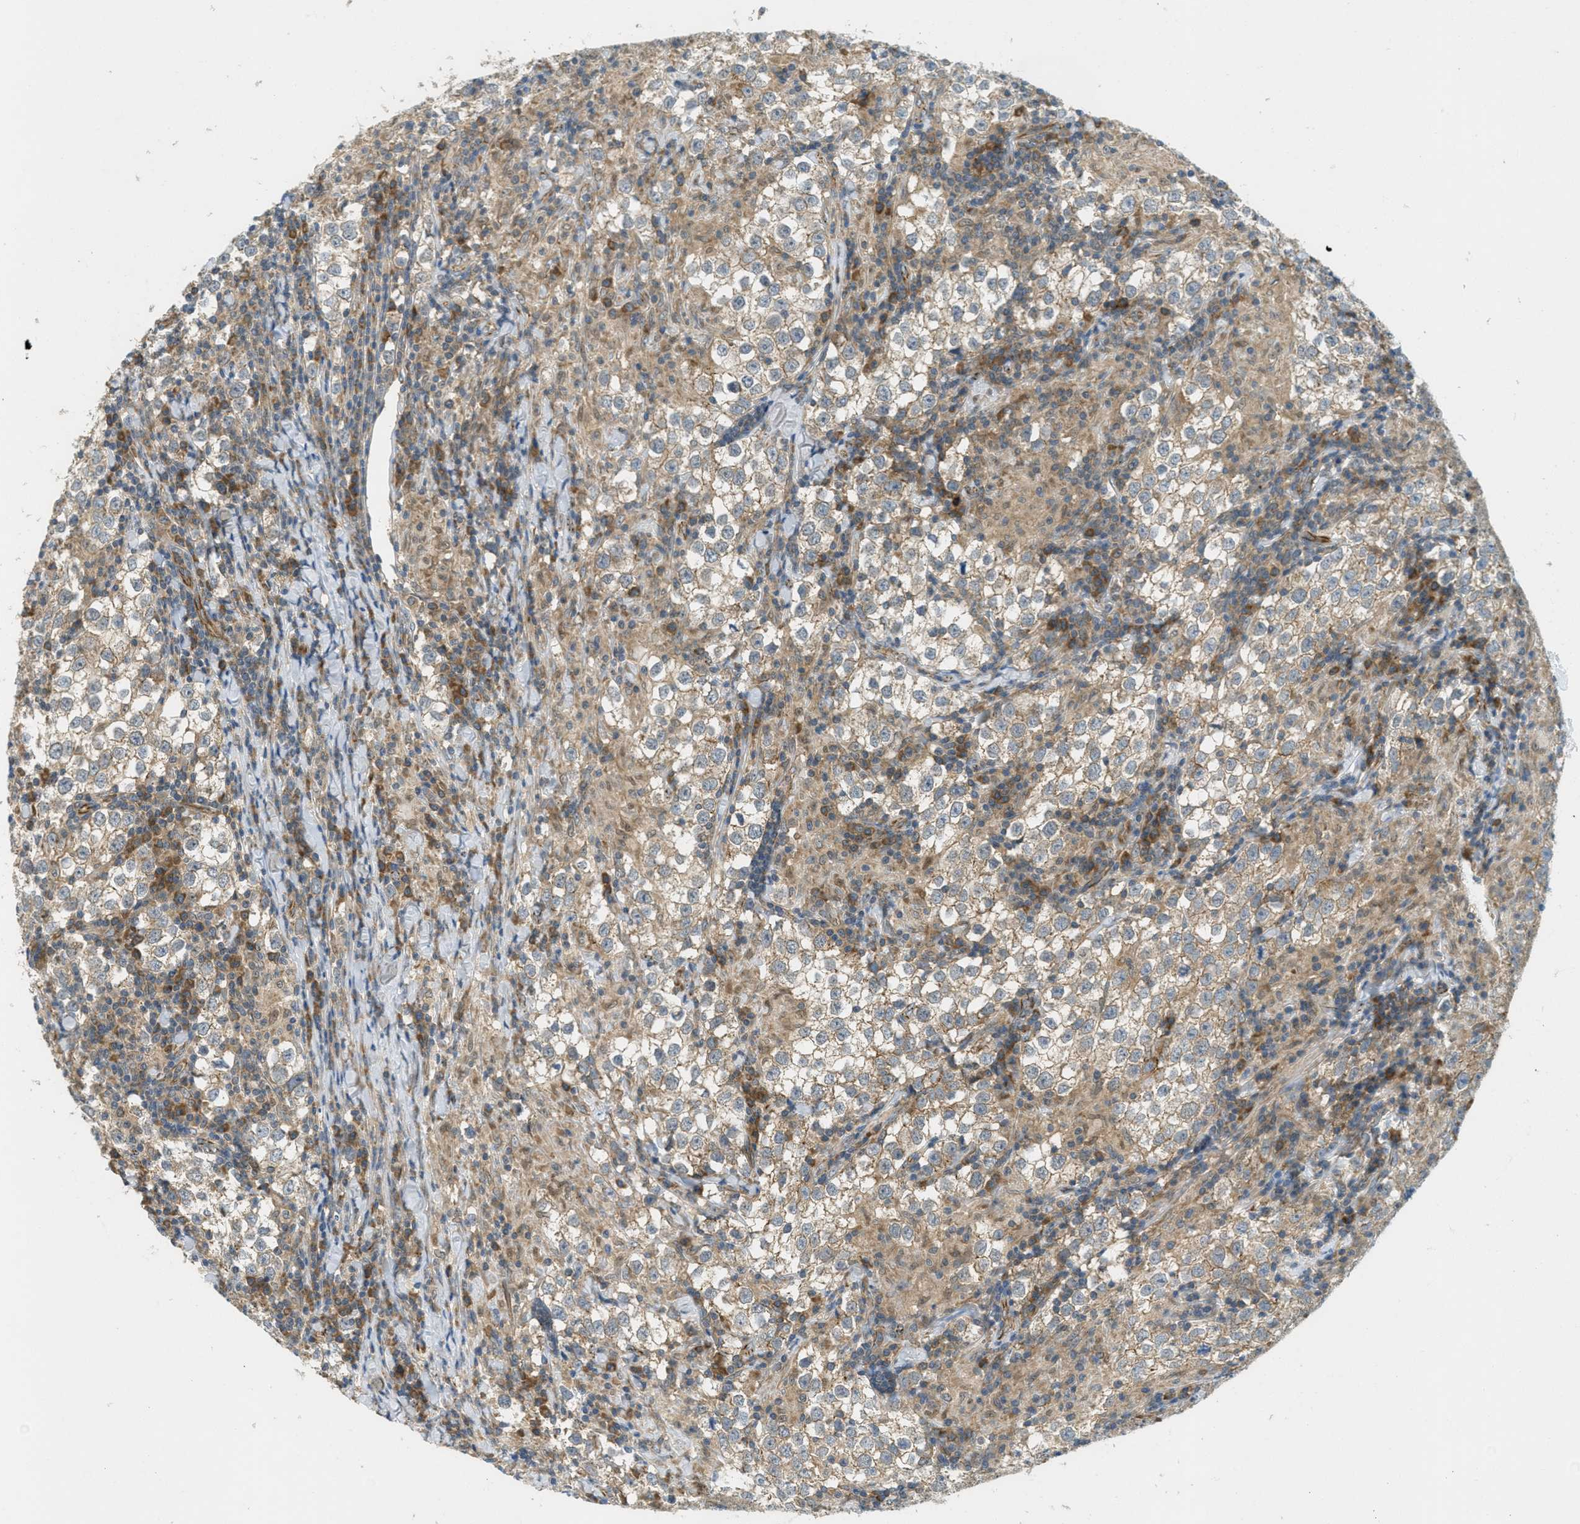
{"staining": {"intensity": "weak", "quantity": "25%-75%", "location": "cytoplasmic/membranous"}, "tissue": "testis cancer", "cell_type": "Tumor cells", "image_type": "cancer", "snomed": [{"axis": "morphology", "description": "Seminoma, NOS"}, {"axis": "morphology", "description": "Carcinoma, Embryonal, NOS"}, {"axis": "topography", "description": "Testis"}], "caption": "IHC staining of testis cancer (embryonal carcinoma), which displays low levels of weak cytoplasmic/membranous positivity in about 25%-75% of tumor cells indicating weak cytoplasmic/membranous protein expression. The staining was performed using DAB (3,3'-diaminobenzidine) (brown) for protein detection and nuclei were counterstained in hematoxylin (blue).", "gene": "JCAD", "patient": {"sex": "male", "age": 36}}